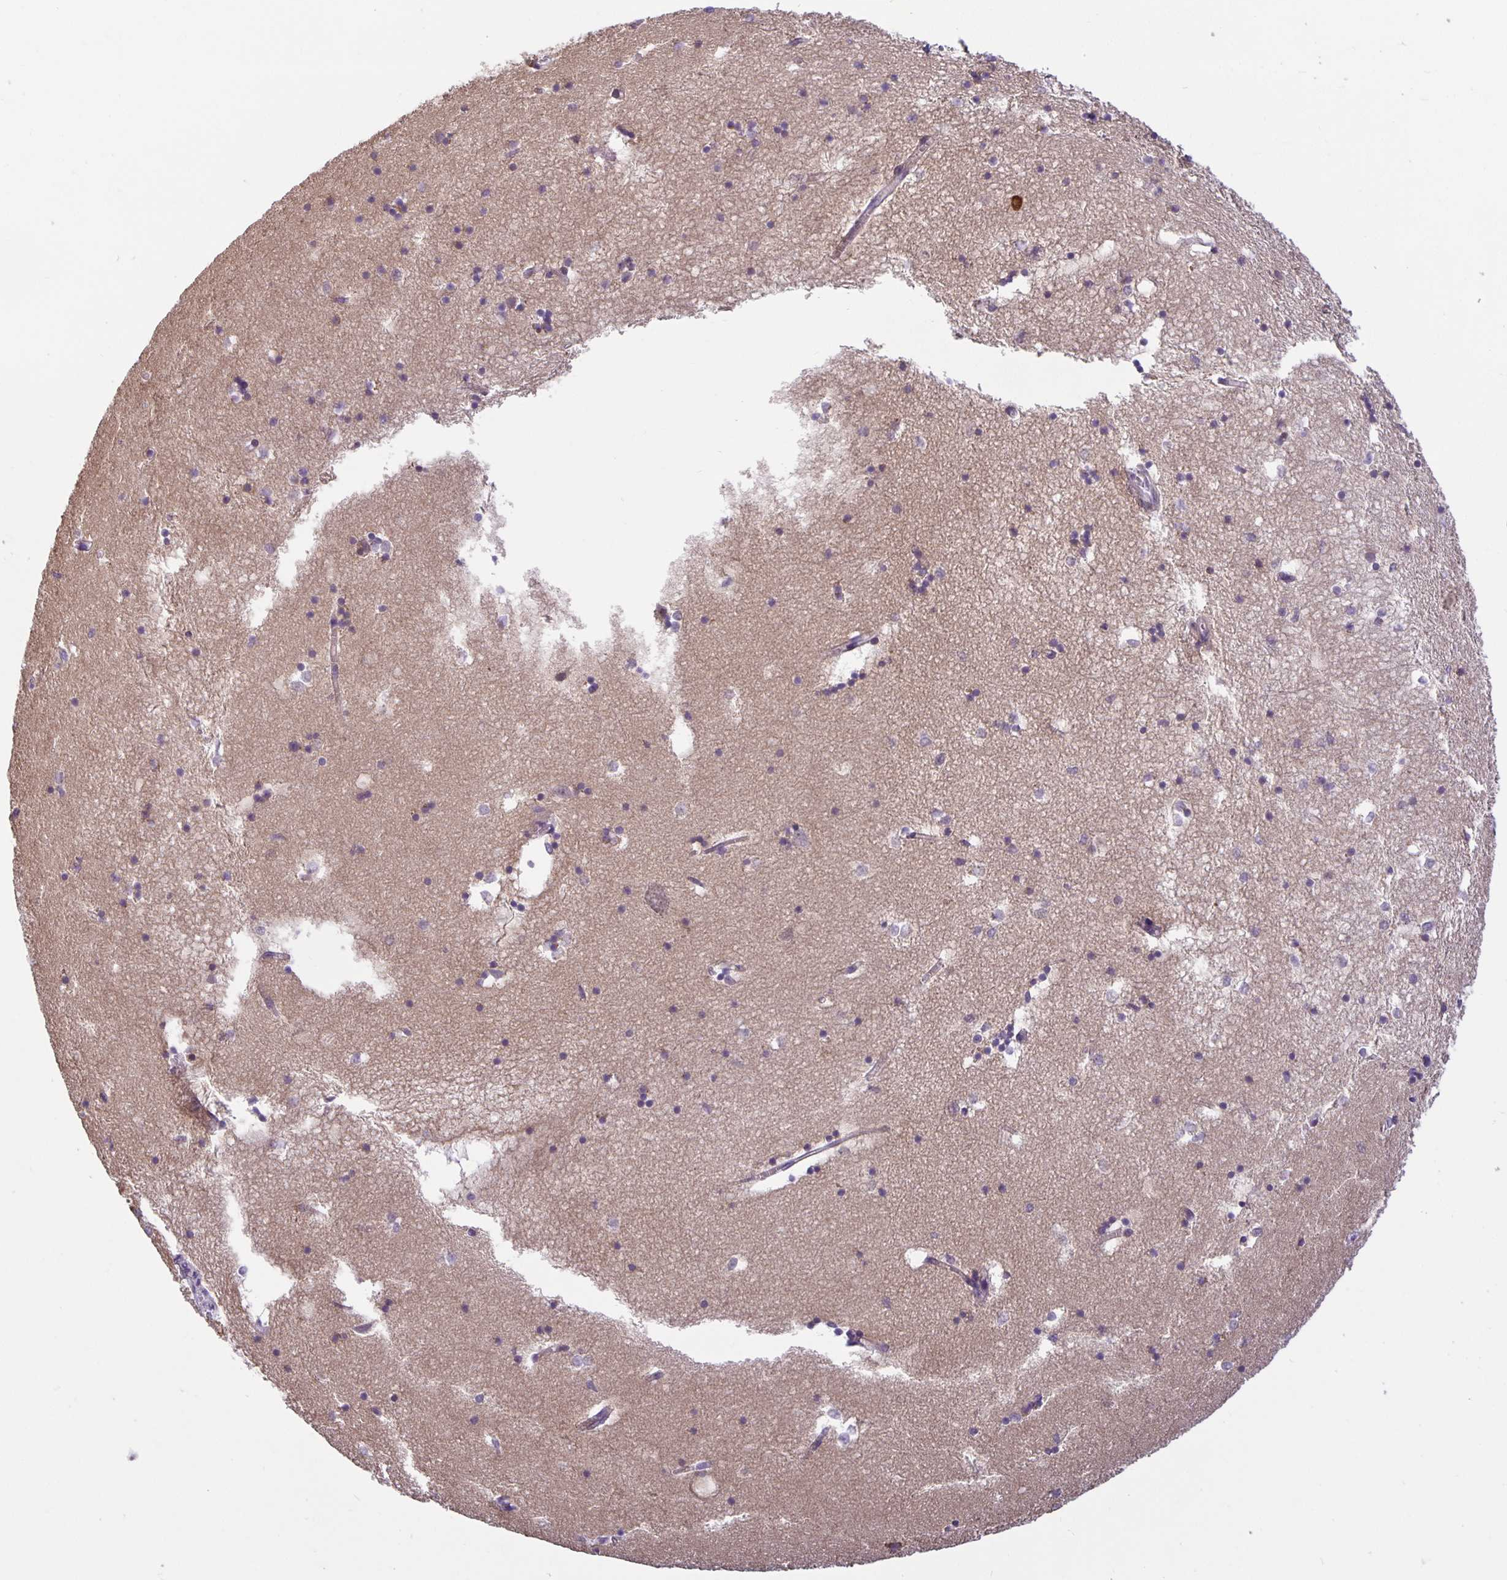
{"staining": {"intensity": "negative", "quantity": "none", "location": "none"}, "tissue": "hippocampus", "cell_type": "Glial cells", "image_type": "normal", "snomed": [{"axis": "morphology", "description": "Normal tissue, NOS"}, {"axis": "topography", "description": "Hippocampus"}], "caption": "Immunohistochemistry of normal hippocampus displays no staining in glial cells.", "gene": "ARVCF", "patient": {"sex": "male", "age": 58}}